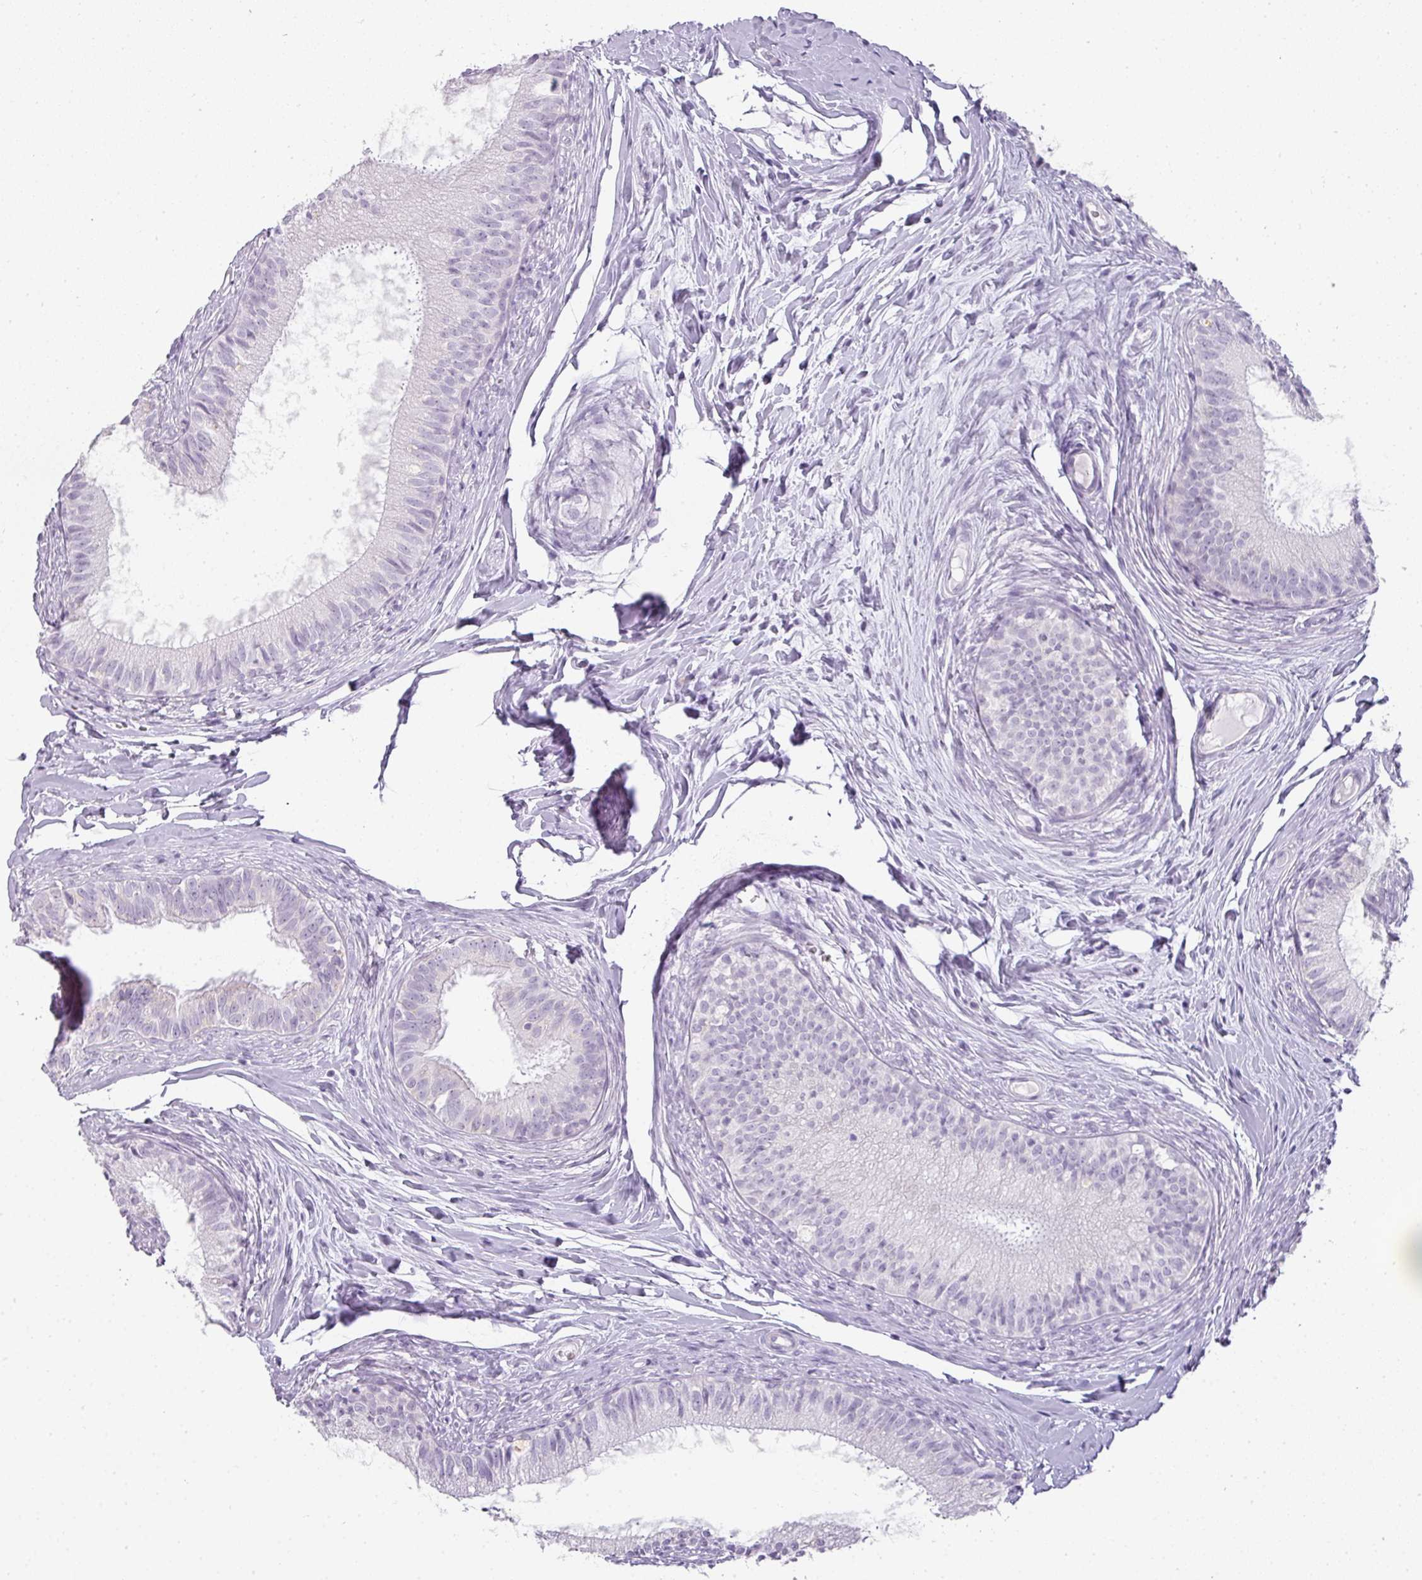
{"staining": {"intensity": "negative", "quantity": "none", "location": "none"}, "tissue": "epididymis", "cell_type": "Glandular cells", "image_type": "normal", "snomed": [{"axis": "morphology", "description": "Normal tissue, NOS"}, {"axis": "topography", "description": "Epididymis"}], "caption": "An immunohistochemistry (IHC) photomicrograph of normal epididymis is shown. There is no staining in glandular cells of epididymis.", "gene": "RBMY1A1", "patient": {"sex": "male", "age": 25}}